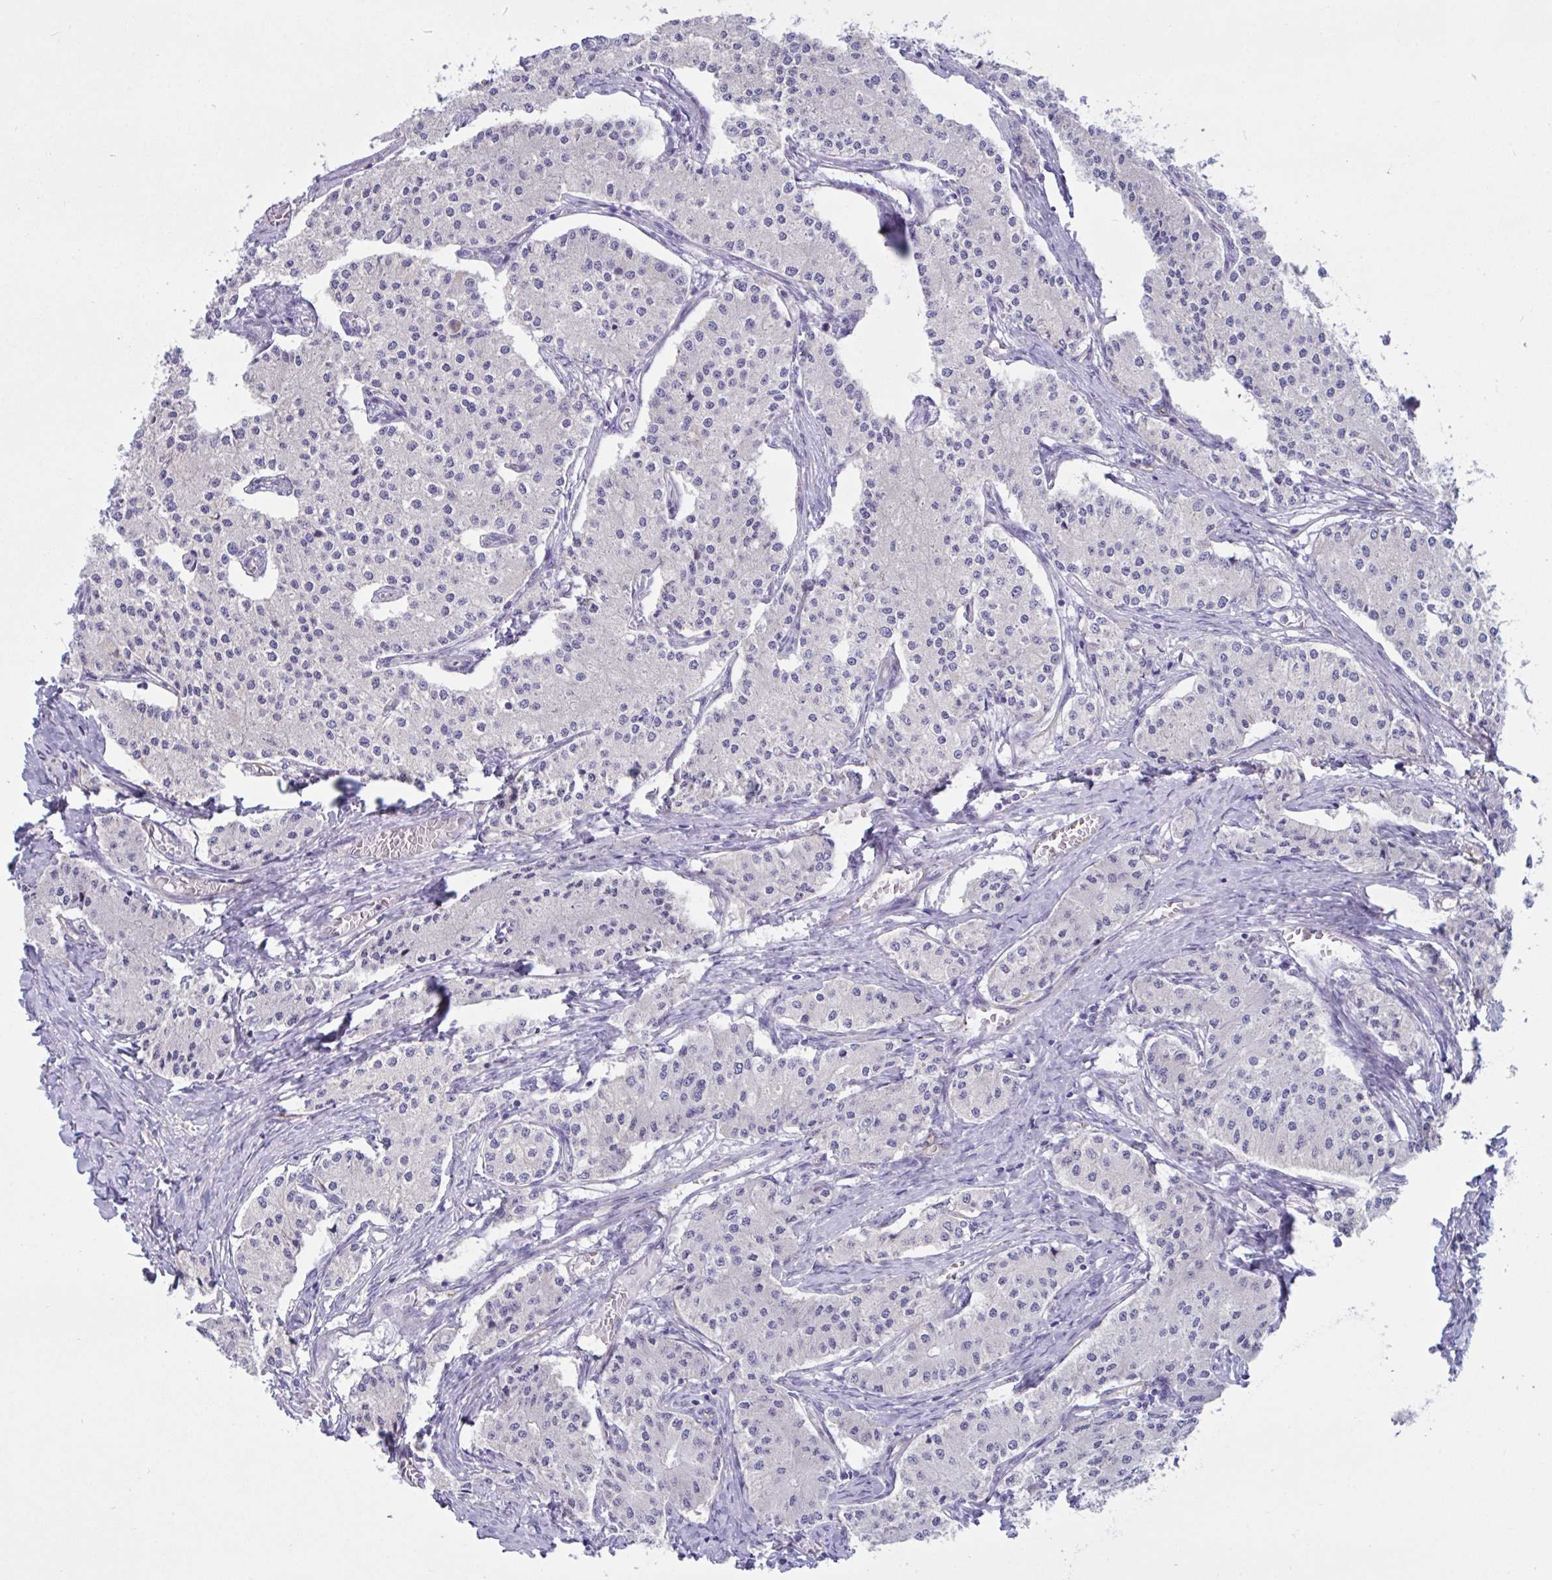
{"staining": {"intensity": "negative", "quantity": "none", "location": "none"}, "tissue": "carcinoid", "cell_type": "Tumor cells", "image_type": "cancer", "snomed": [{"axis": "morphology", "description": "Carcinoid, malignant, NOS"}, {"axis": "topography", "description": "Colon"}], "caption": "A photomicrograph of carcinoid (malignant) stained for a protein exhibits no brown staining in tumor cells.", "gene": "RPL22L1", "patient": {"sex": "female", "age": 52}}